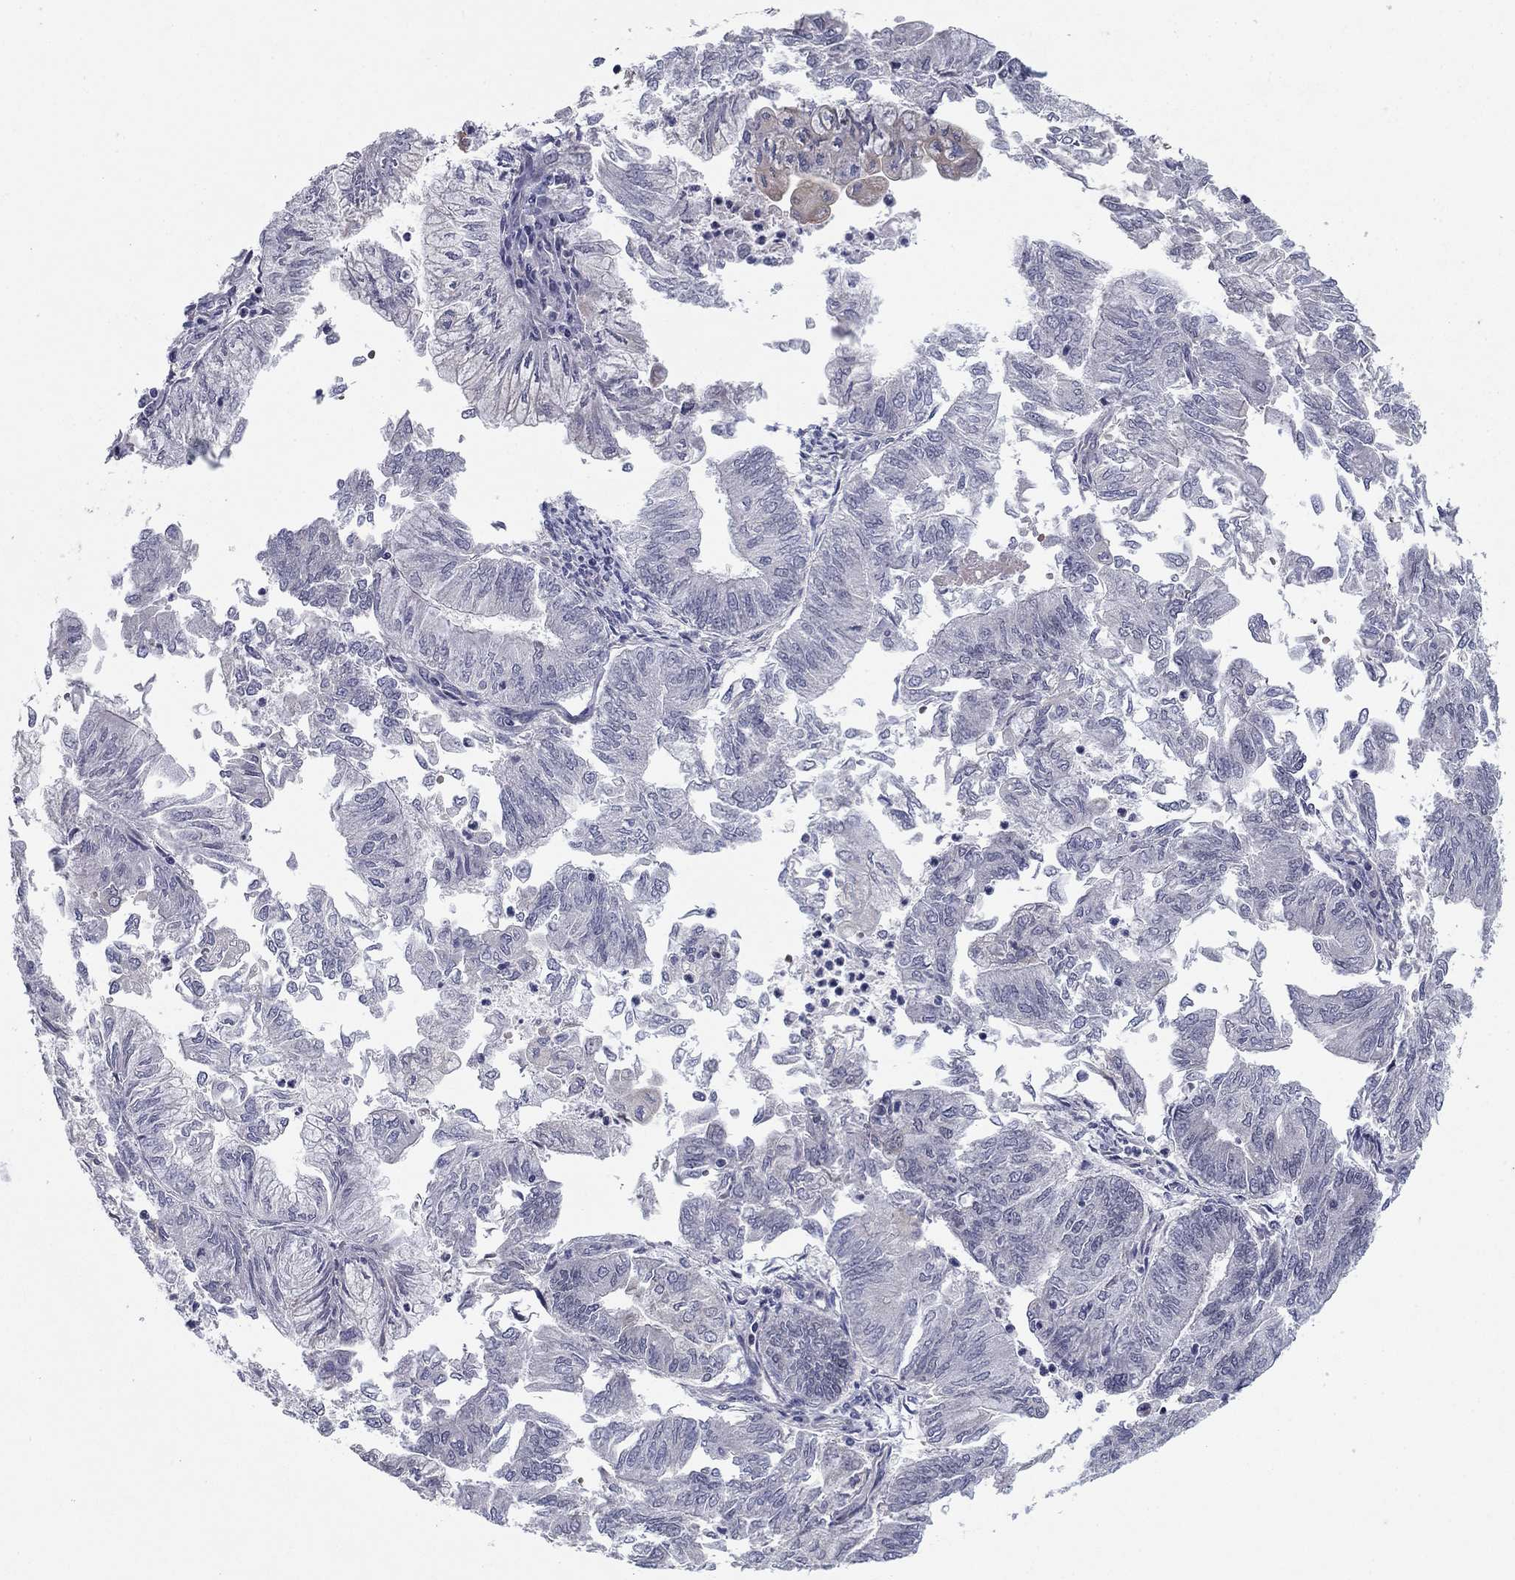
{"staining": {"intensity": "negative", "quantity": "none", "location": "none"}, "tissue": "endometrial cancer", "cell_type": "Tumor cells", "image_type": "cancer", "snomed": [{"axis": "morphology", "description": "Adenocarcinoma, NOS"}, {"axis": "topography", "description": "Endometrium"}], "caption": "Histopathology image shows no protein expression in tumor cells of adenocarcinoma (endometrial) tissue.", "gene": "BCL11A", "patient": {"sex": "female", "age": 59}}